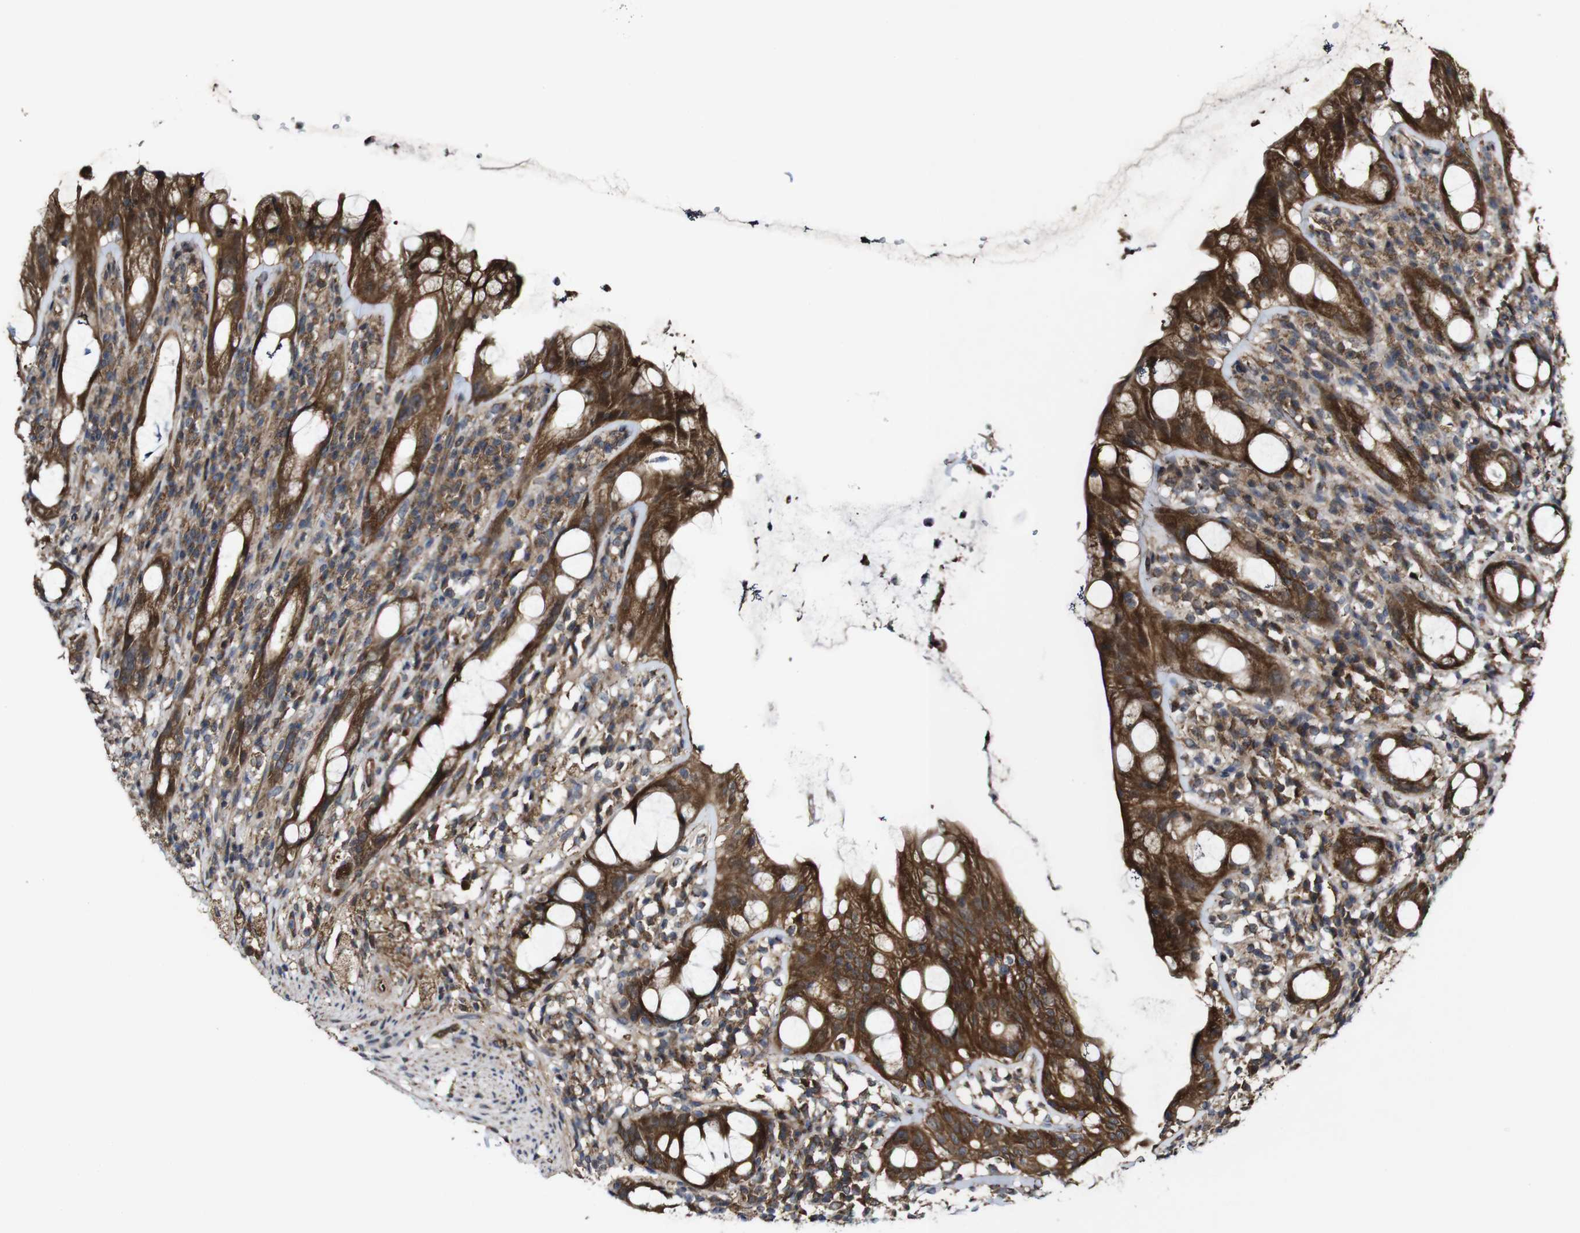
{"staining": {"intensity": "strong", "quantity": ">75%", "location": "cytoplasmic/membranous"}, "tissue": "rectum", "cell_type": "Glandular cells", "image_type": "normal", "snomed": [{"axis": "morphology", "description": "Normal tissue, NOS"}, {"axis": "topography", "description": "Rectum"}], "caption": "IHC (DAB) staining of unremarkable human rectum exhibits strong cytoplasmic/membranous protein positivity in about >75% of glandular cells. The staining was performed using DAB, with brown indicating positive protein expression. Nuclei are stained blue with hematoxylin.", "gene": "BTN3A3", "patient": {"sex": "male", "age": 44}}